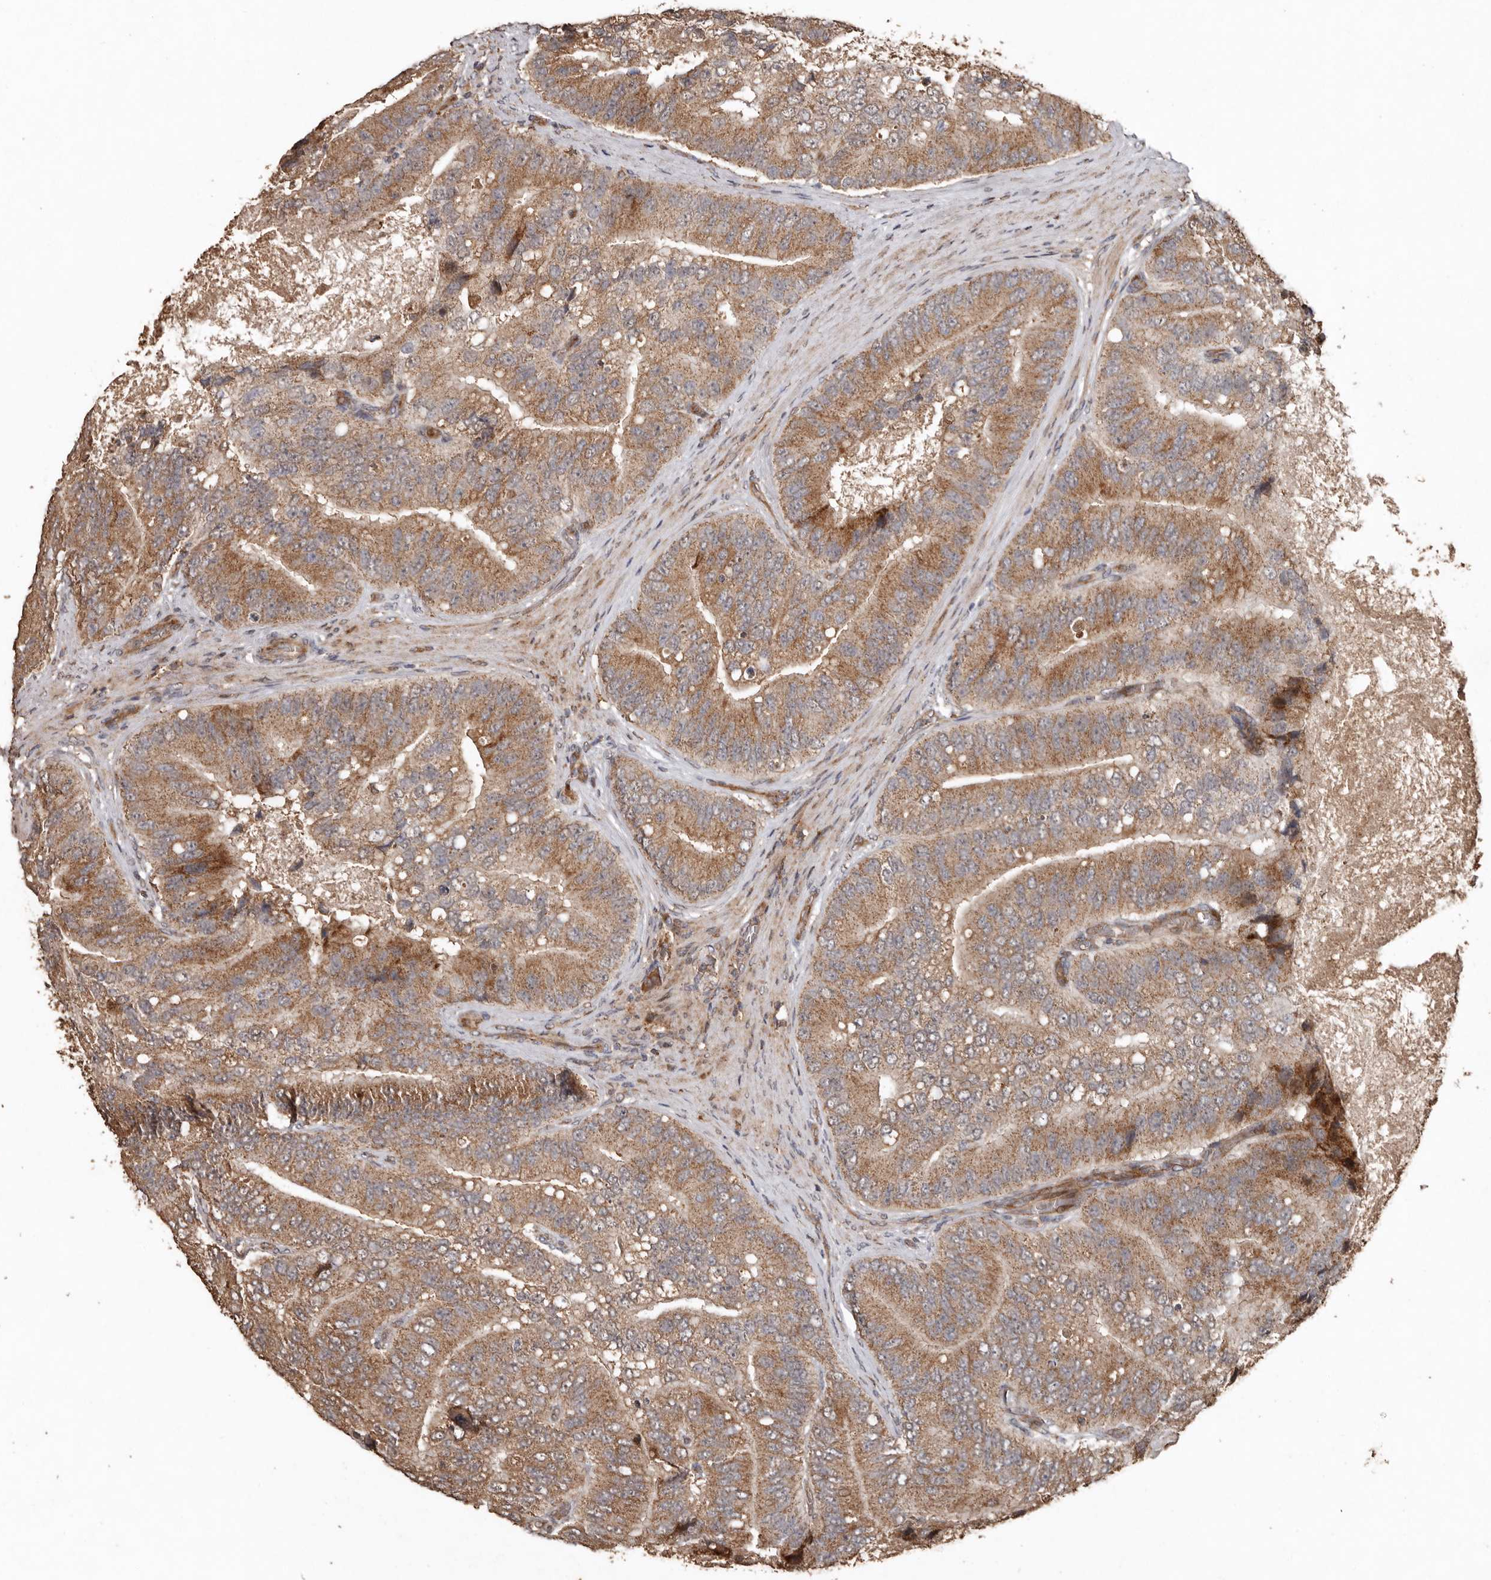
{"staining": {"intensity": "moderate", "quantity": ">75%", "location": "cytoplasmic/membranous"}, "tissue": "prostate cancer", "cell_type": "Tumor cells", "image_type": "cancer", "snomed": [{"axis": "morphology", "description": "Adenocarcinoma, High grade"}, {"axis": "topography", "description": "Prostate"}], "caption": "IHC of high-grade adenocarcinoma (prostate) shows medium levels of moderate cytoplasmic/membranous expression in about >75% of tumor cells.", "gene": "RANBP17", "patient": {"sex": "male", "age": 70}}